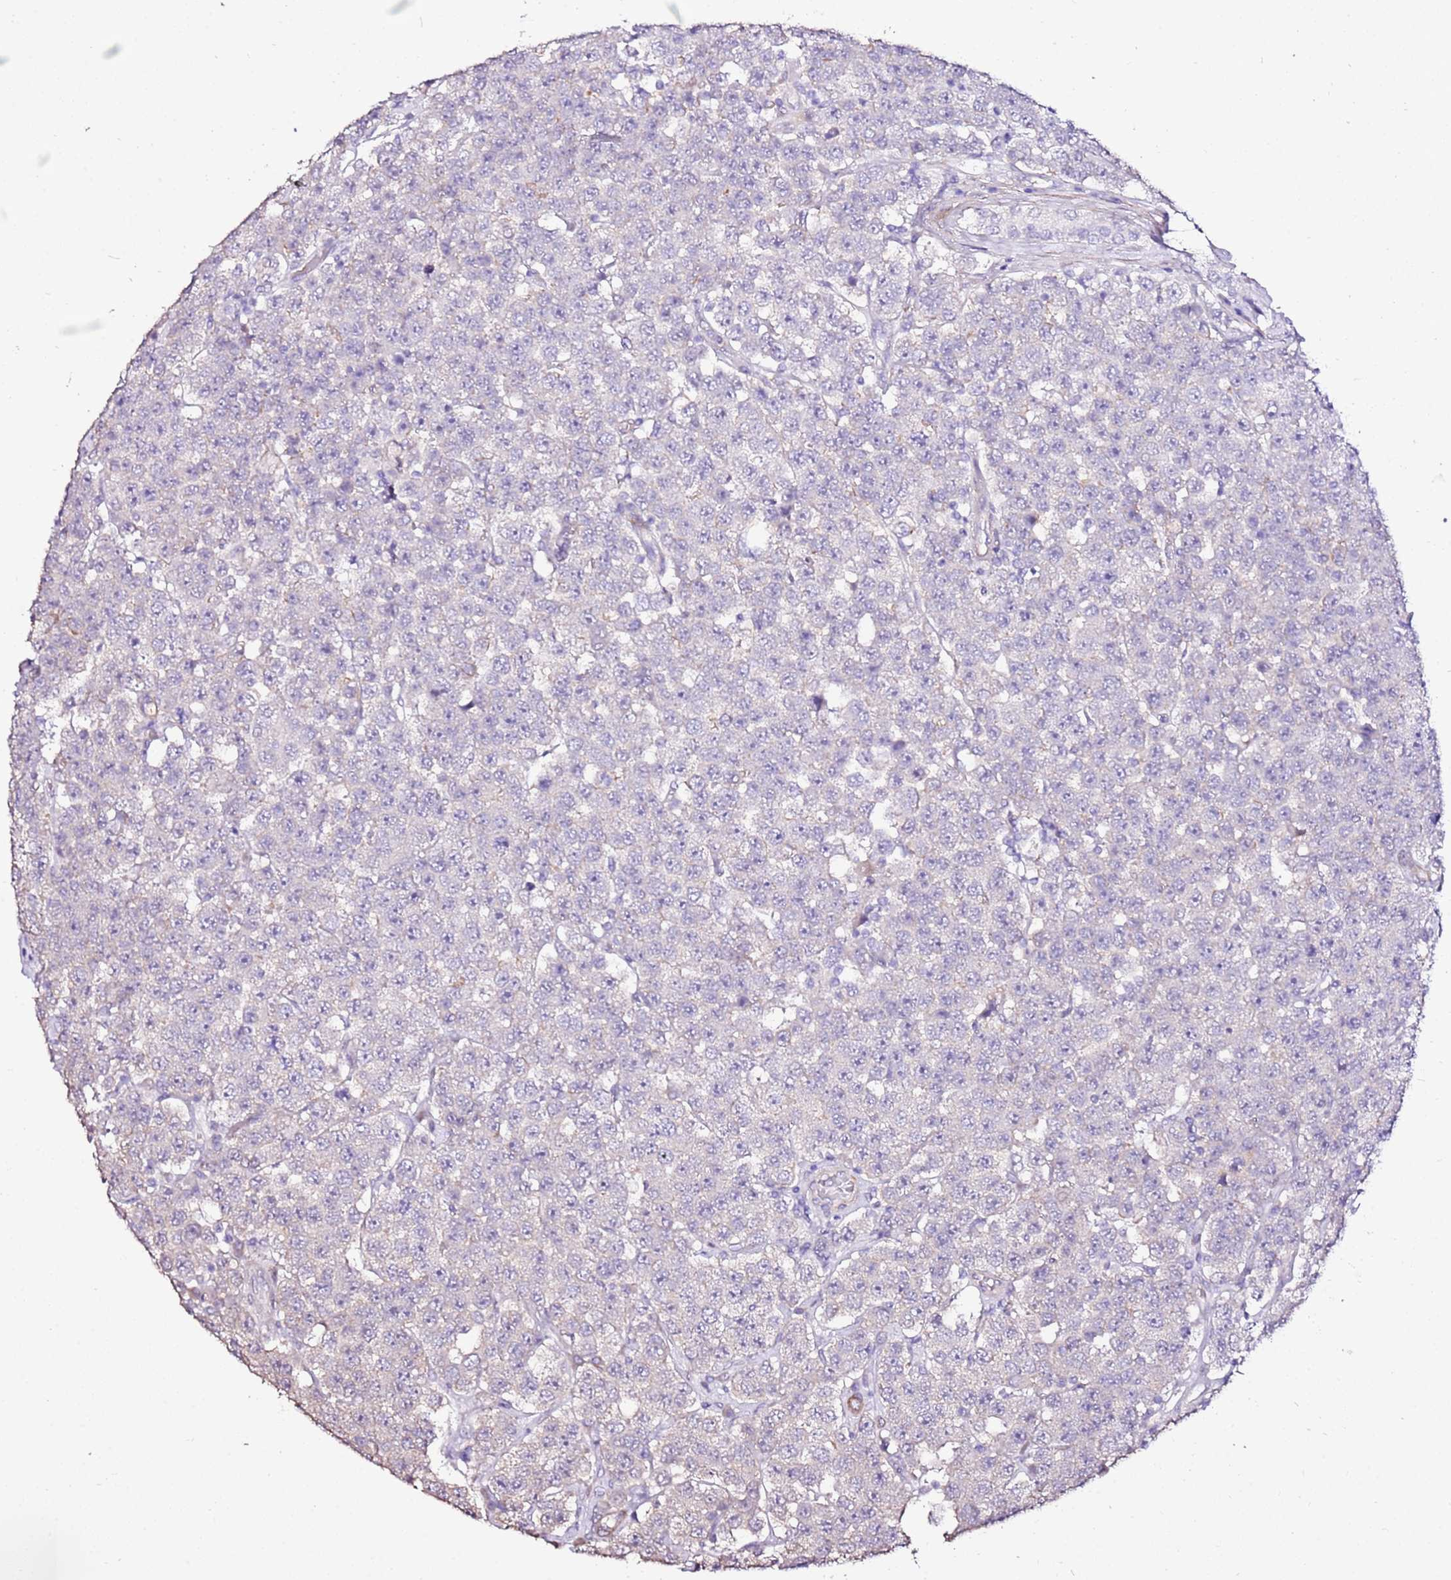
{"staining": {"intensity": "negative", "quantity": "none", "location": "none"}, "tissue": "testis cancer", "cell_type": "Tumor cells", "image_type": "cancer", "snomed": [{"axis": "morphology", "description": "Seminoma, NOS"}, {"axis": "topography", "description": "Testis"}], "caption": "Tumor cells show no significant positivity in testis cancer (seminoma).", "gene": "ART5", "patient": {"sex": "male", "age": 28}}